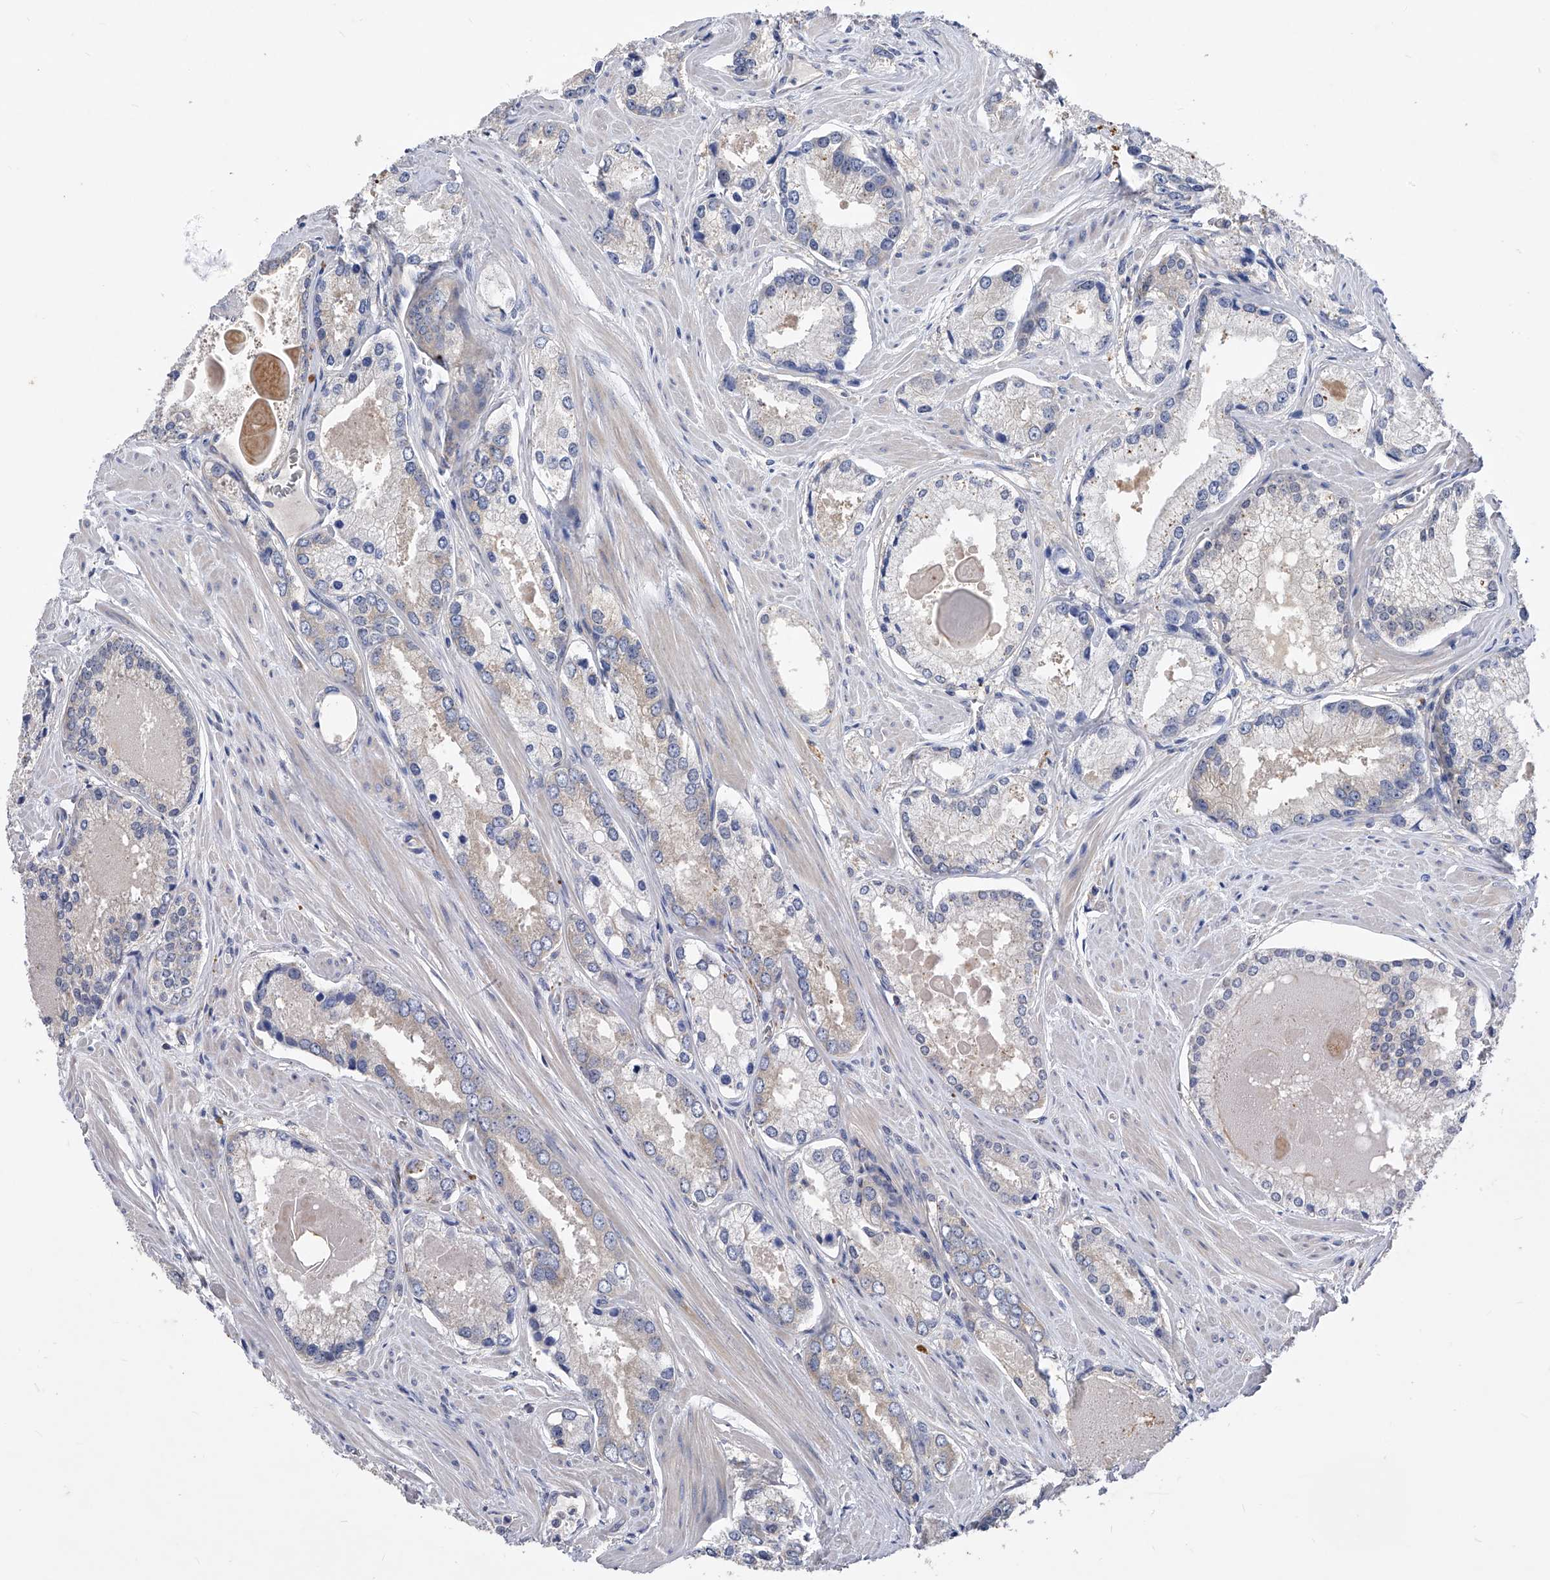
{"staining": {"intensity": "negative", "quantity": "none", "location": "none"}, "tissue": "prostate cancer", "cell_type": "Tumor cells", "image_type": "cancer", "snomed": [{"axis": "morphology", "description": "Adenocarcinoma, Low grade"}, {"axis": "topography", "description": "Prostate"}], "caption": "Immunohistochemistry micrograph of adenocarcinoma (low-grade) (prostate) stained for a protein (brown), which reveals no expression in tumor cells.", "gene": "PPP5C", "patient": {"sex": "male", "age": 54}}